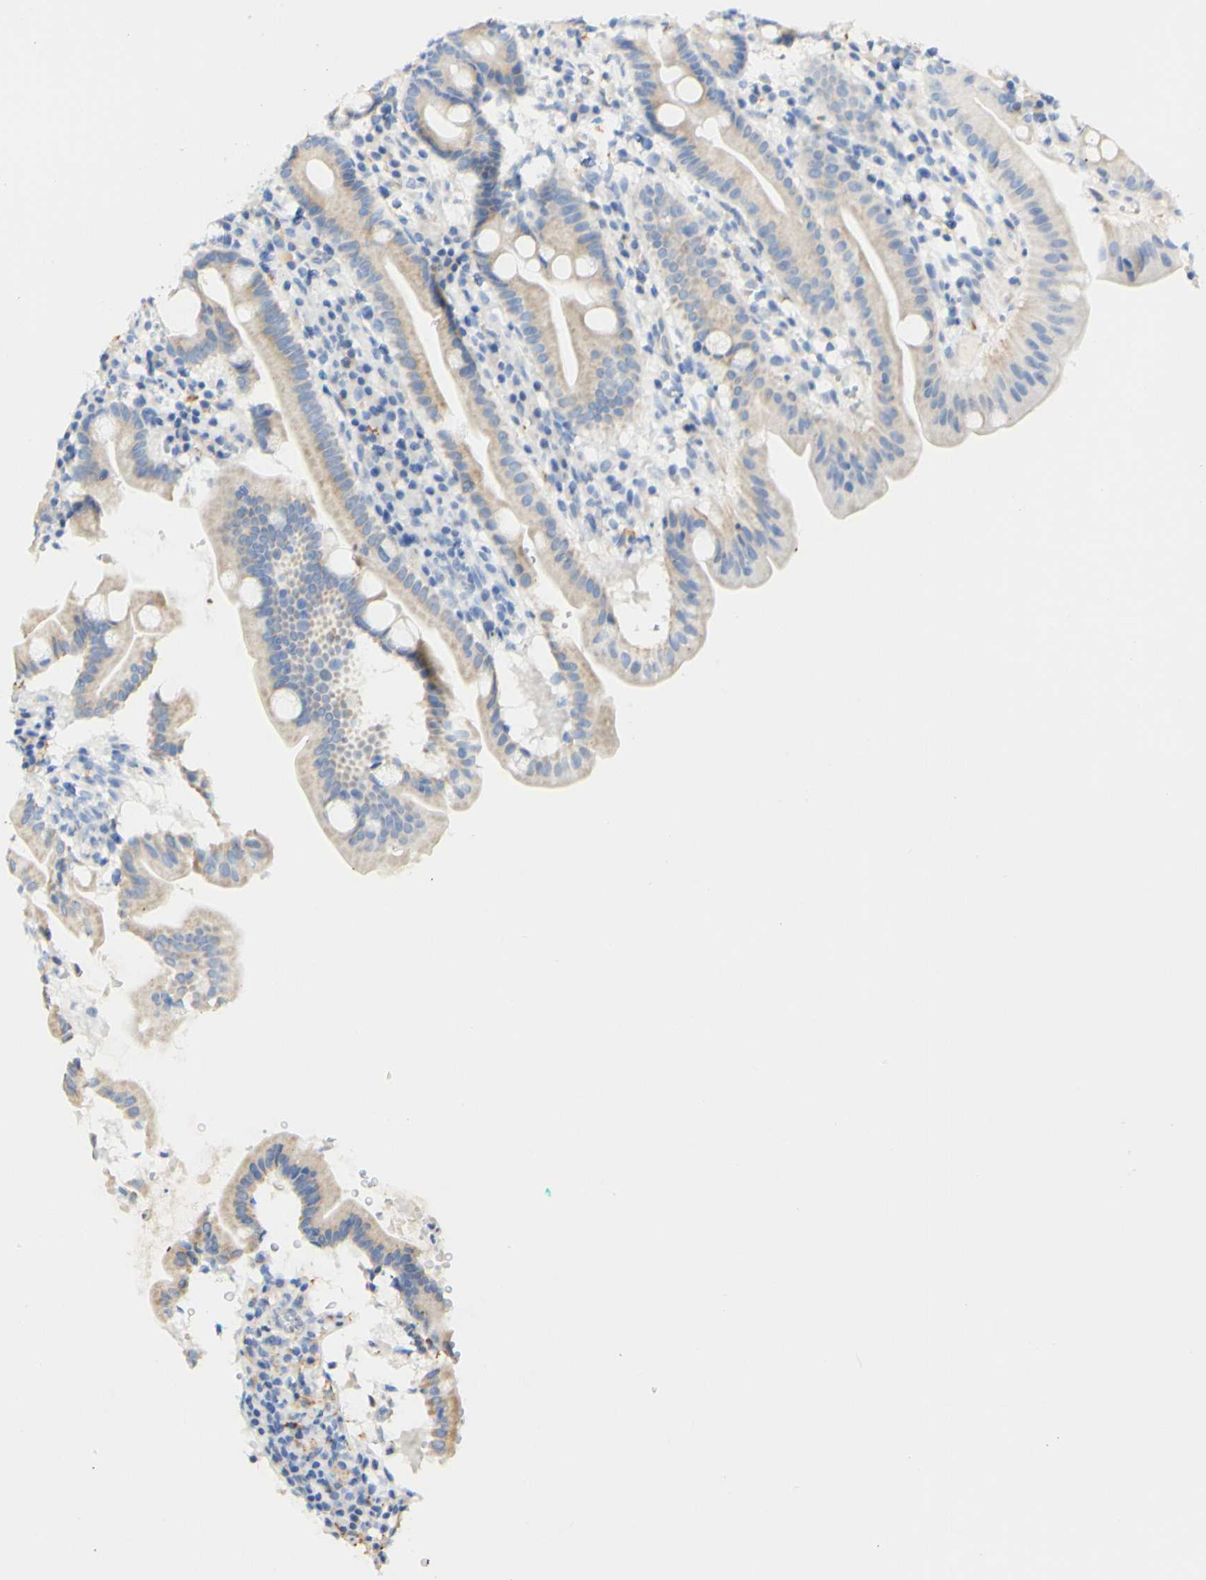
{"staining": {"intensity": "moderate", "quantity": "25%-75%", "location": "cytoplasmic/membranous"}, "tissue": "duodenum", "cell_type": "Glandular cells", "image_type": "normal", "snomed": [{"axis": "morphology", "description": "Normal tissue, NOS"}, {"axis": "topography", "description": "Duodenum"}], "caption": "Glandular cells display medium levels of moderate cytoplasmic/membranous positivity in about 25%-75% of cells in benign human duodenum.", "gene": "FCGRT", "patient": {"sex": "male", "age": 50}}